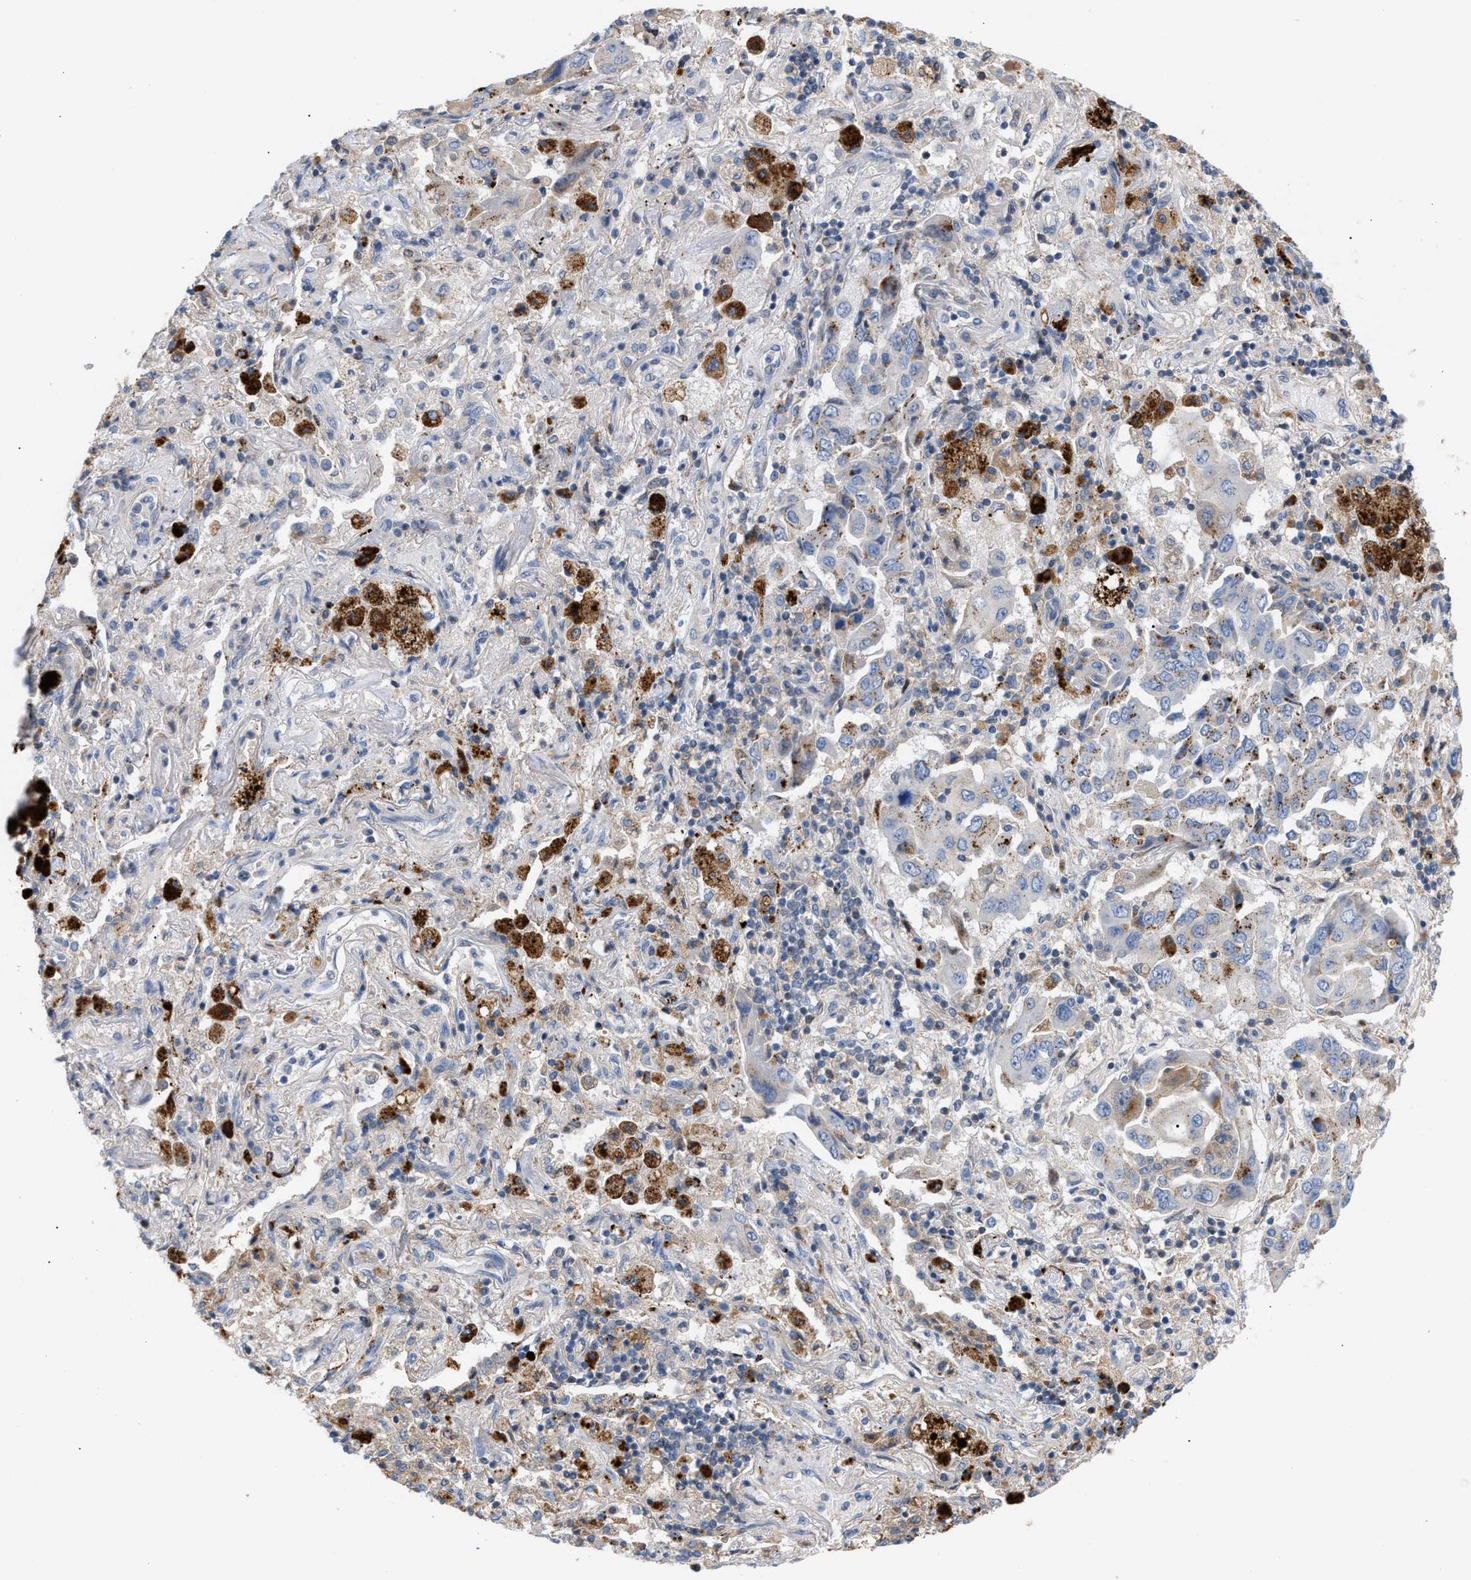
{"staining": {"intensity": "weak", "quantity": "<25%", "location": "cytoplasmic/membranous"}, "tissue": "lung cancer", "cell_type": "Tumor cells", "image_type": "cancer", "snomed": [{"axis": "morphology", "description": "Adenocarcinoma, NOS"}, {"axis": "topography", "description": "Lung"}], "caption": "Tumor cells show no significant protein positivity in lung cancer.", "gene": "MBTD1", "patient": {"sex": "female", "age": 65}}